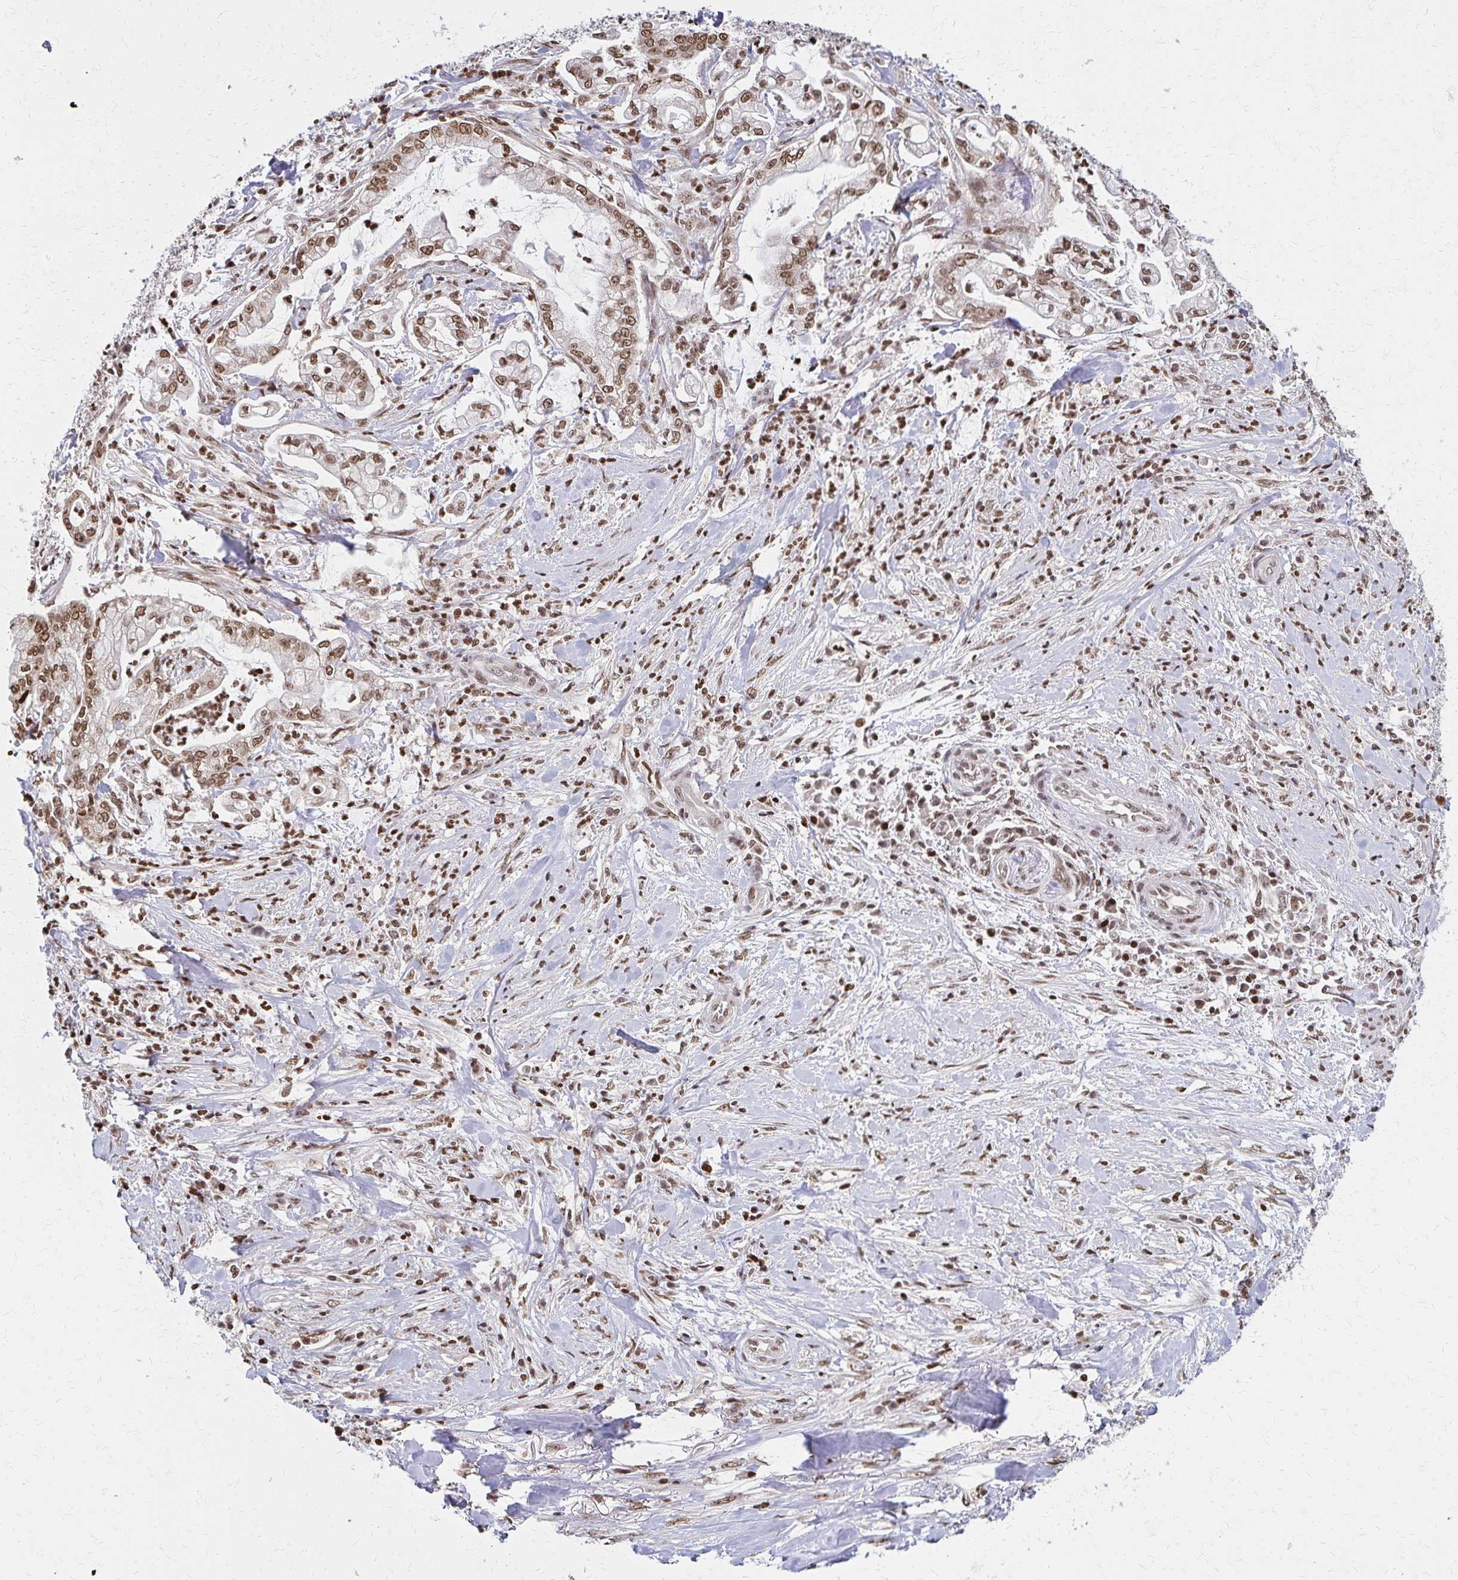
{"staining": {"intensity": "moderate", "quantity": ">75%", "location": "nuclear"}, "tissue": "pancreatic cancer", "cell_type": "Tumor cells", "image_type": "cancer", "snomed": [{"axis": "morphology", "description": "Adenocarcinoma, NOS"}, {"axis": "topography", "description": "Pancreas"}], "caption": "A brown stain shows moderate nuclear expression of a protein in human pancreatic cancer (adenocarcinoma) tumor cells. Using DAB (3,3'-diaminobenzidine) (brown) and hematoxylin (blue) stains, captured at high magnification using brightfield microscopy.", "gene": "HOXA9", "patient": {"sex": "female", "age": 69}}